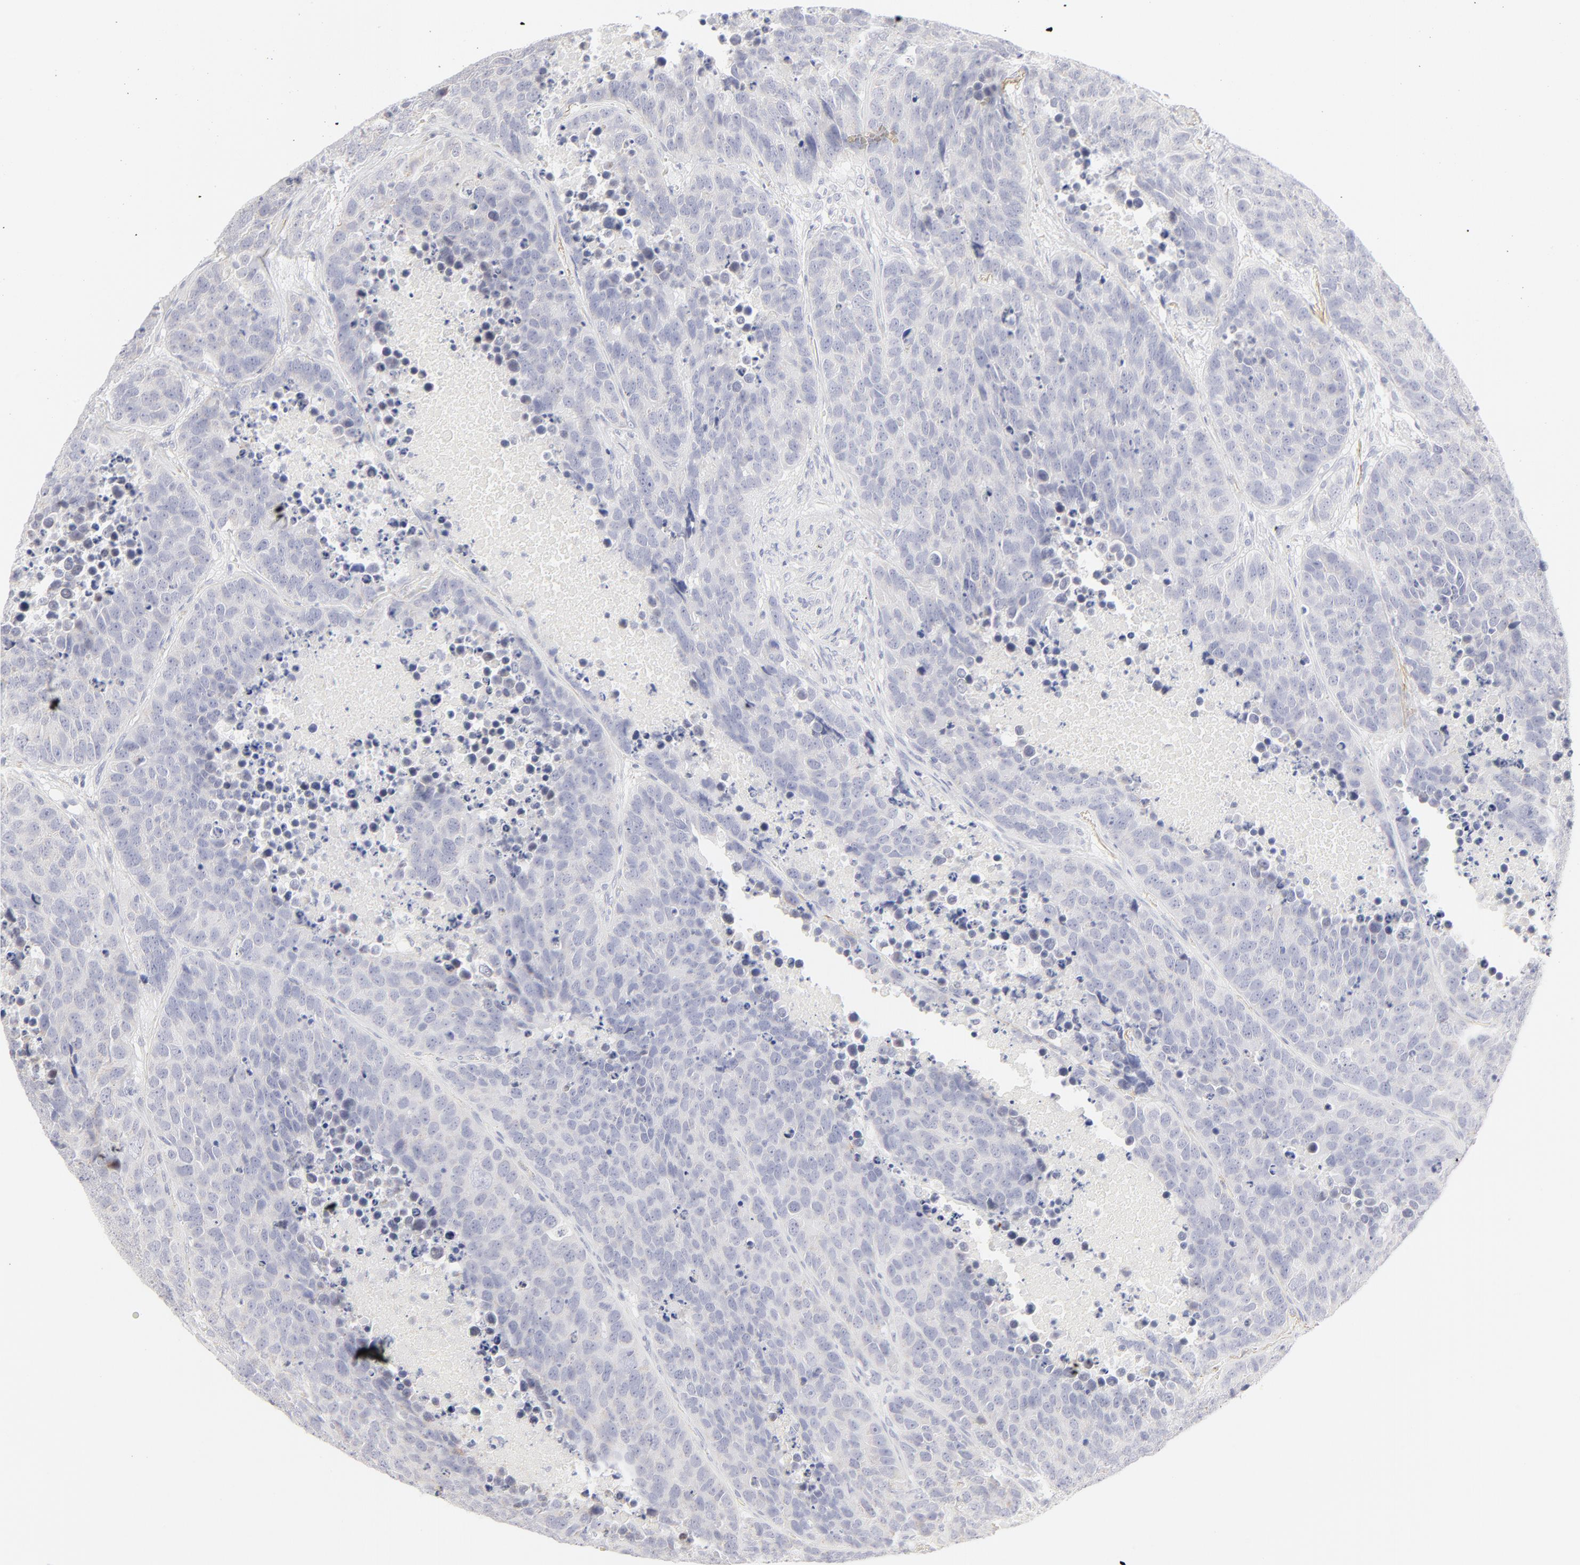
{"staining": {"intensity": "negative", "quantity": "none", "location": "none"}, "tissue": "carcinoid", "cell_type": "Tumor cells", "image_type": "cancer", "snomed": [{"axis": "morphology", "description": "Carcinoid, malignant, NOS"}, {"axis": "topography", "description": "Lung"}], "caption": "Protein analysis of carcinoid (malignant) exhibits no significant staining in tumor cells.", "gene": "NPNT", "patient": {"sex": "male", "age": 60}}